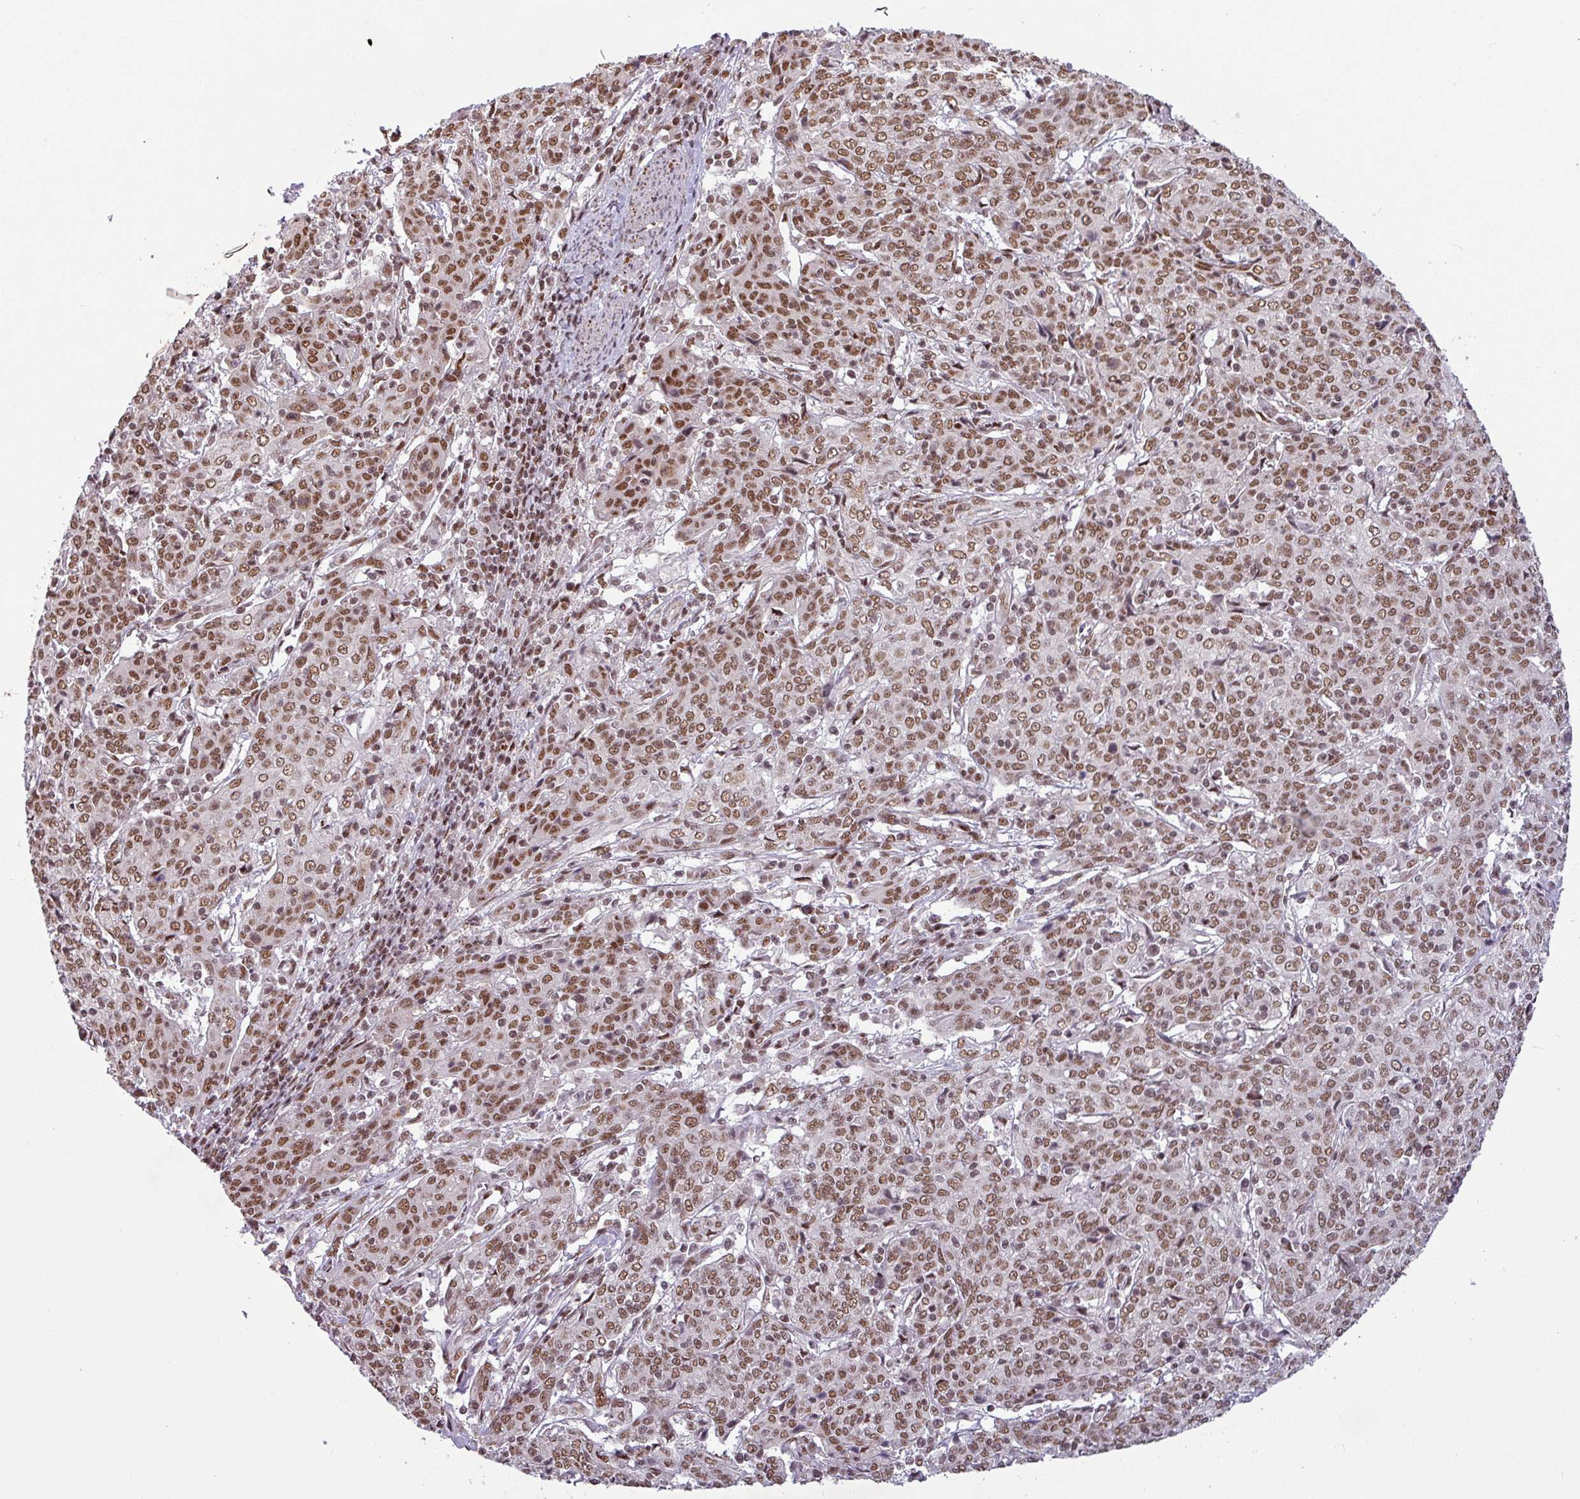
{"staining": {"intensity": "moderate", "quantity": ">75%", "location": "nuclear"}, "tissue": "cervical cancer", "cell_type": "Tumor cells", "image_type": "cancer", "snomed": [{"axis": "morphology", "description": "Squamous cell carcinoma, NOS"}, {"axis": "topography", "description": "Cervix"}], "caption": "This is an image of immunohistochemistry (IHC) staining of squamous cell carcinoma (cervical), which shows moderate expression in the nuclear of tumor cells.", "gene": "SRSF2", "patient": {"sex": "female", "age": 67}}